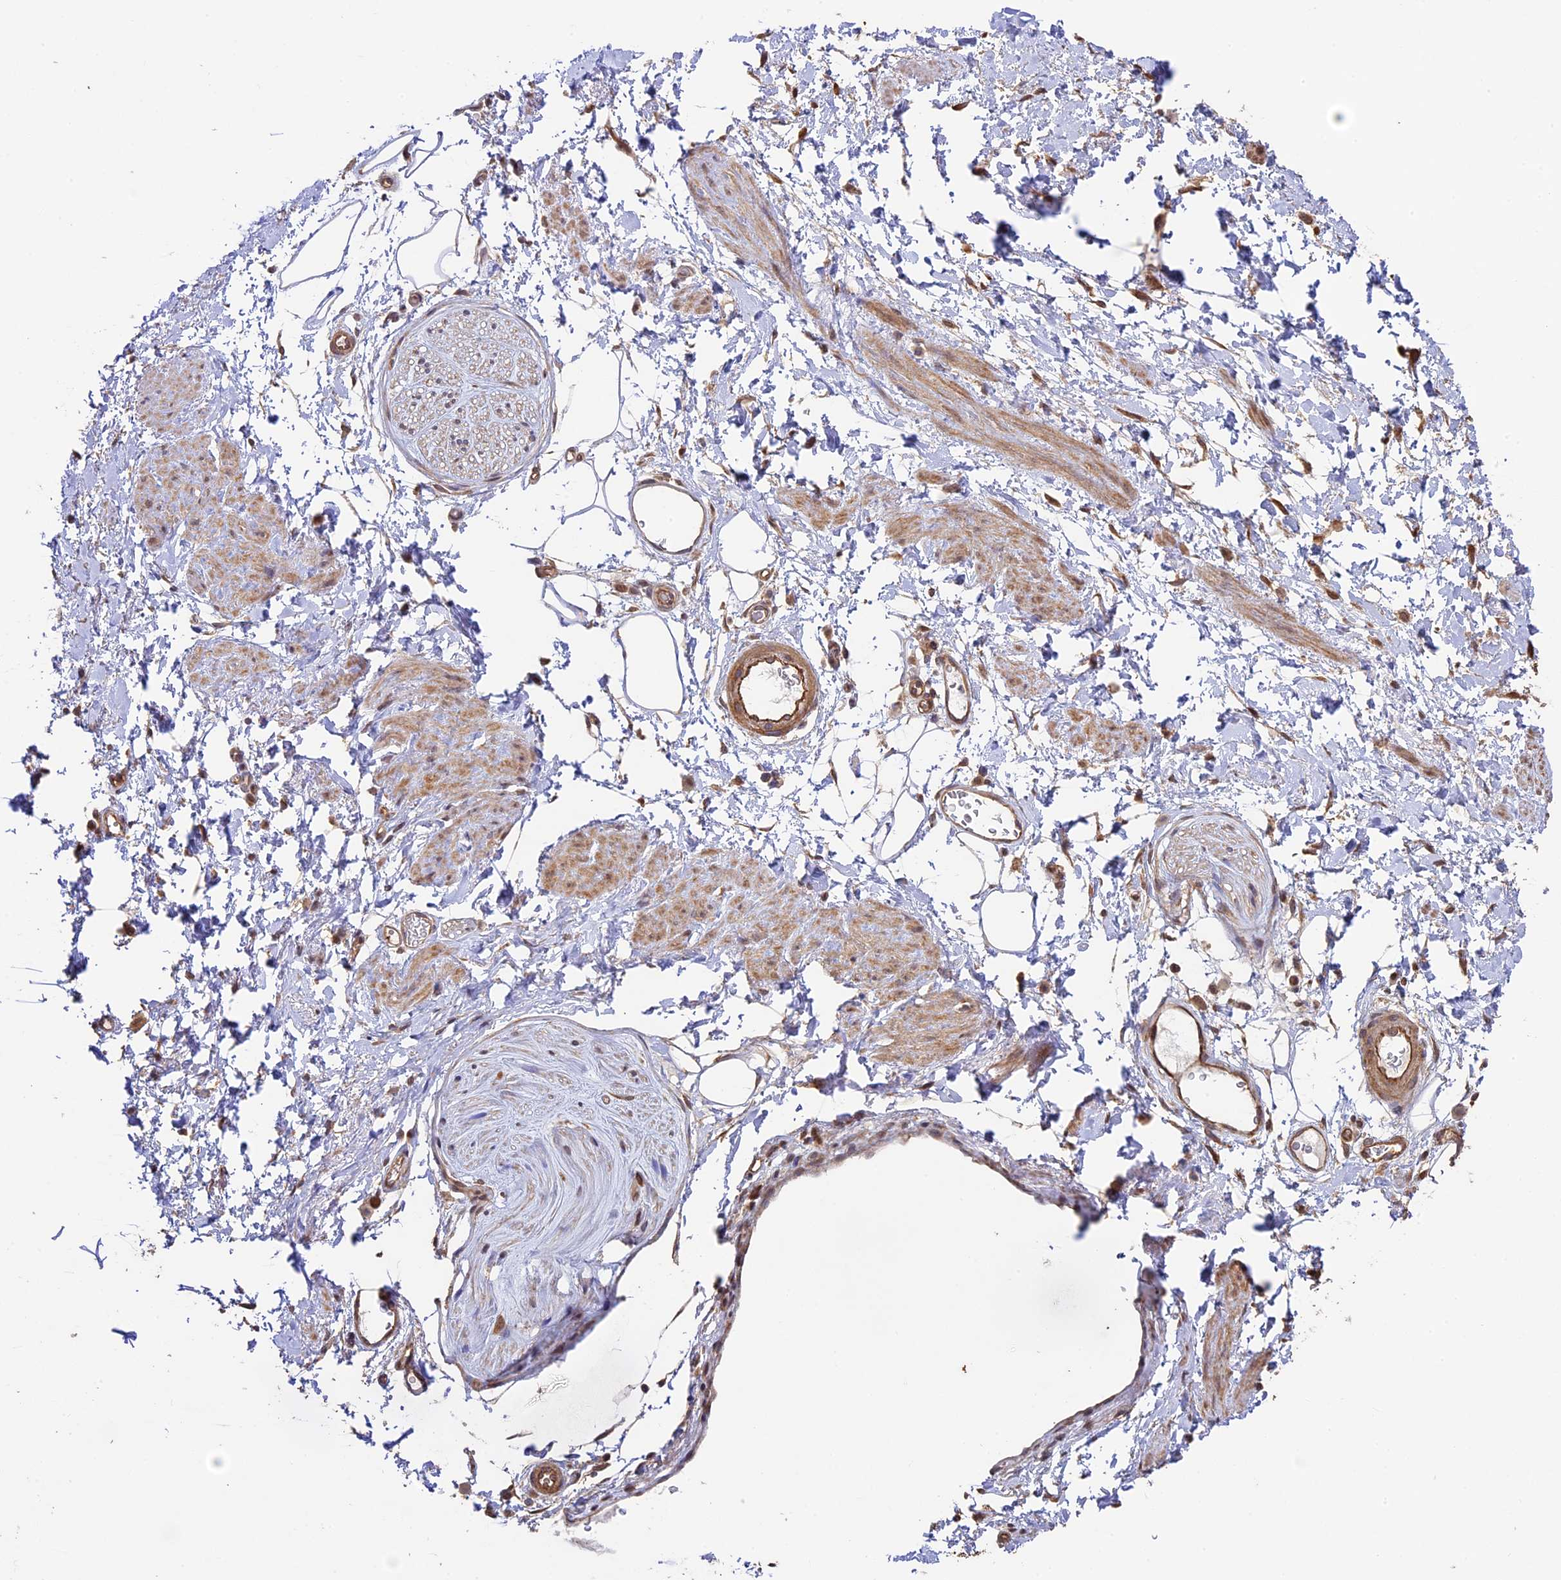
{"staining": {"intensity": "moderate", "quantity": "25%-75%", "location": "cytoplasmic/membranous"}, "tissue": "adipose tissue", "cell_type": "Adipocytes", "image_type": "normal", "snomed": [{"axis": "morphology", "description": "Normal tissue, NOS"}, {"axis": "morphology", "description": "Adenocarcinoma, NOS"}, {"axis": "topography", "description": "Rectum"}, {"axis": "topography", "description": "Vagina"}, {"axis": "topography", "description": "Peripheral nerve tissue"}], "caption": "Protein expression analysis of normal adipose tissue reveals moderate cytoplasmic/membranous staining in about 25%-75% of adipocytes.", "gene": "BCAS4", "patient": {"sex": "female", "age": 71}}